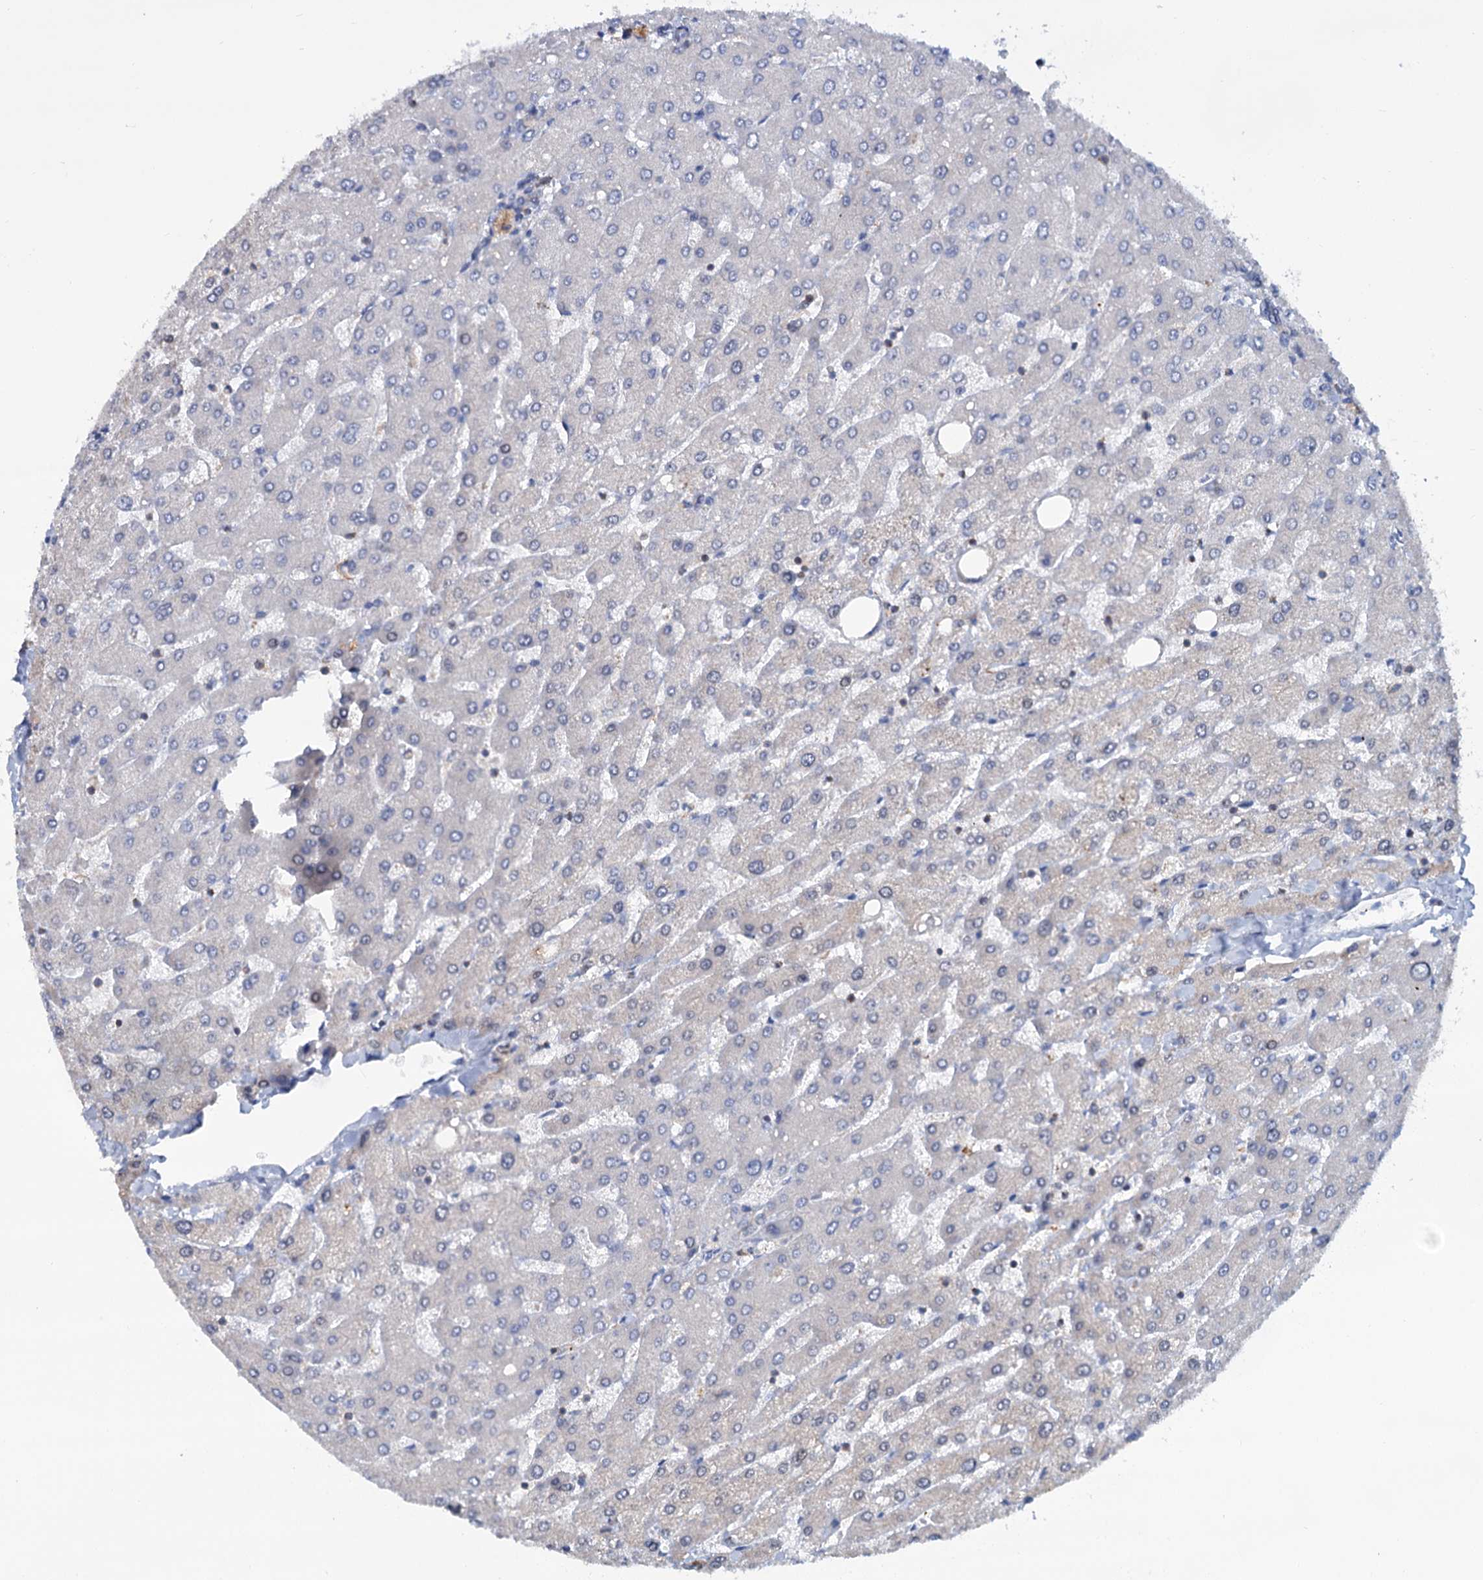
{"staining": {"intensity": "negative", "quantity": "none", "location": "none"}, "tissue": "liver", "cell_type": "Cholangiocytes", "image_type": "normal", "snomed": [{"axis": "morphology", "description": "Normal tissue, NOS"}, {"axis": "topography", "description": "Liver"}], "caption": "This is an IHC histopathology image of normal liver. There is no positivity in cholangiocytes.", "gene": "LRCH4", "patient": {"sex": "male", "age": 55}}